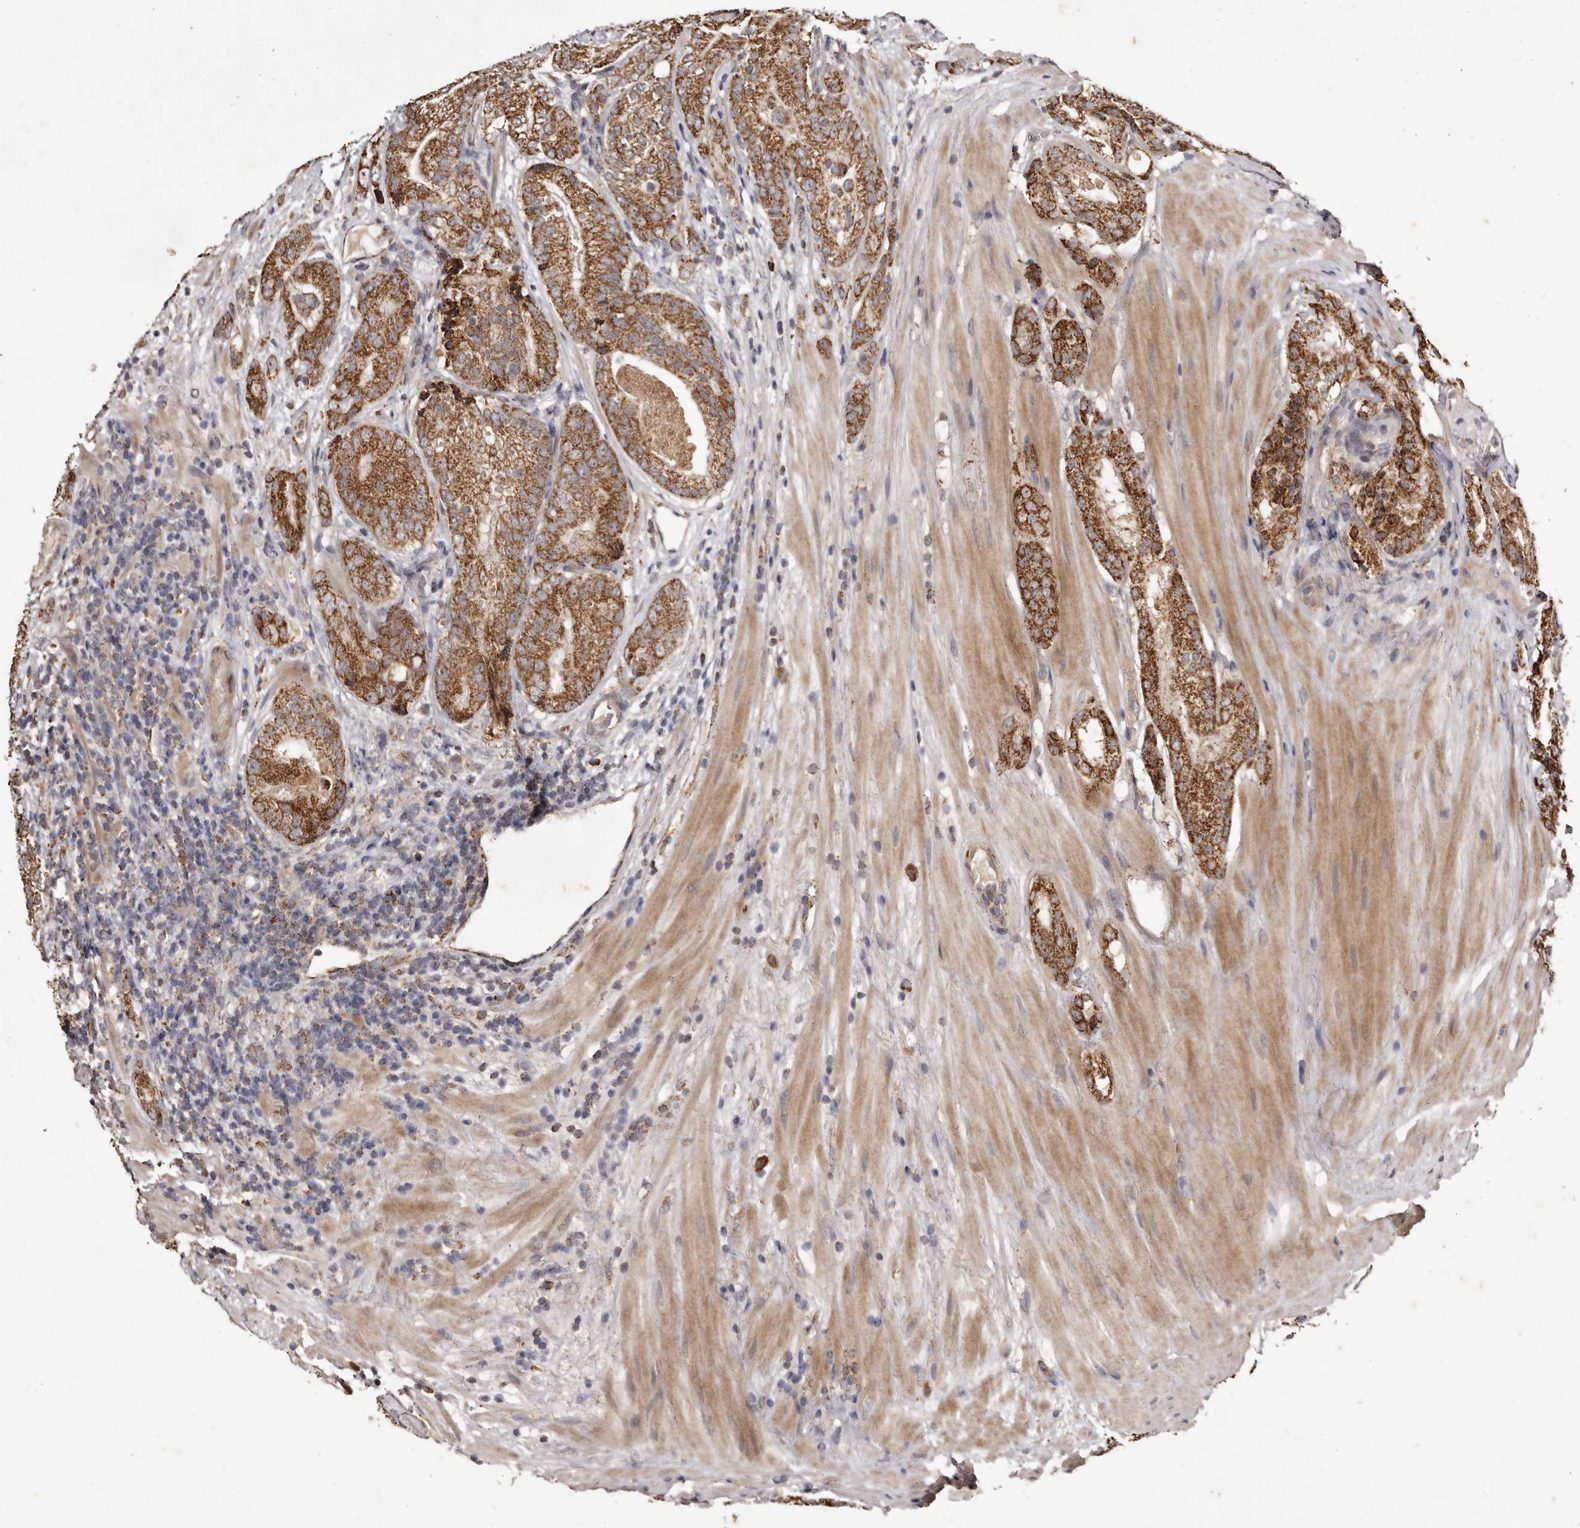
{"staining": {"intensity": "strong", "quantity": ">75%", "location": "cytoplasmic/membranous"}, "tissue": "prostate cancer", "cell_type": "Tumor cells", "image_type": "cancer", "snomed": [{"axis": "morphology", "description": "Adenocarcinoma, High grade"}, {"axis": "topography", "description": "Prostate"}], "caption": "IHC (DAB (3,3'-diaminobenzidine)) staining of prostate cancer exhibits strong cytoplasmic/membranous protein expression in about >75% of tumor cells.", "gene": "CPLANE2", "patient": {"sex": "male", "age": 57}}